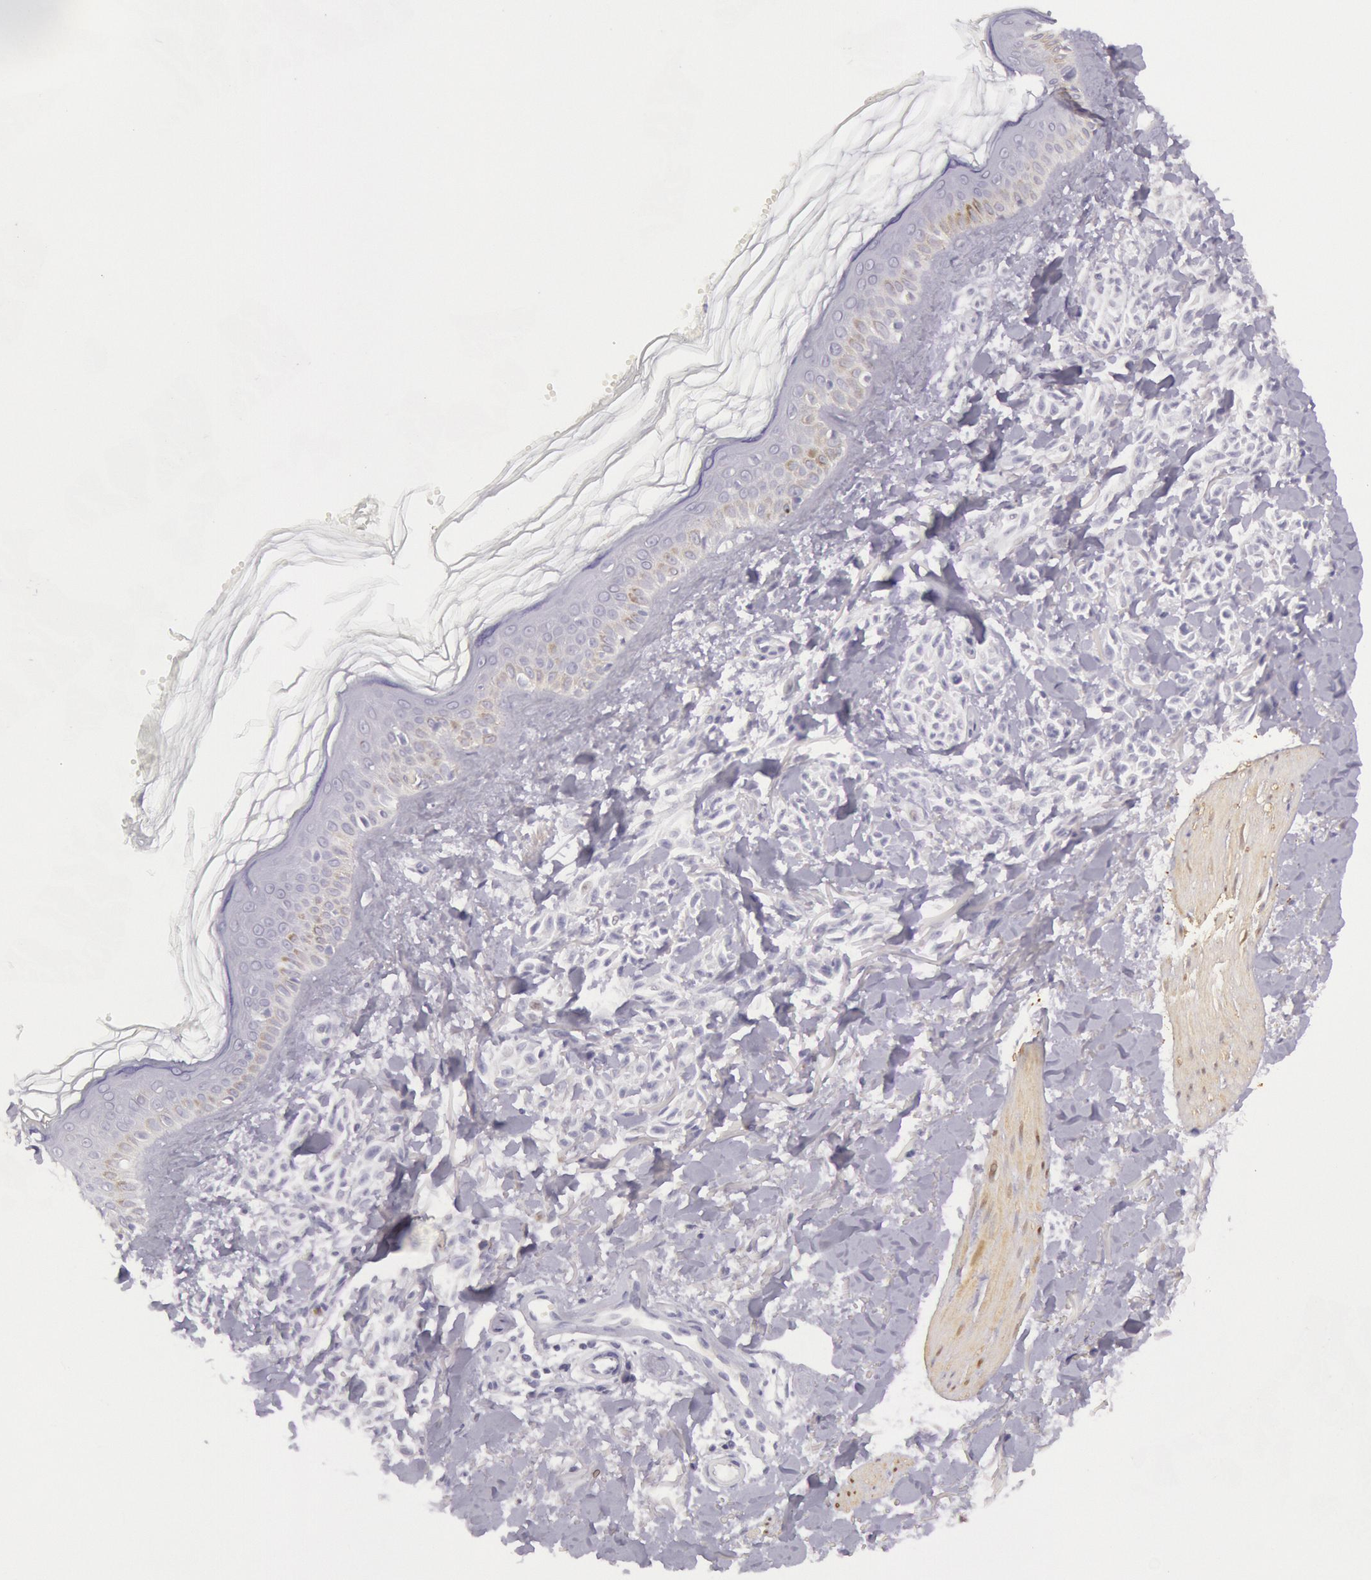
{"staining": {"intensity": "negative", "quantity": "none", "location": "none"}, "tissue": "melanoma", "cell_type": "Tumor cells", "image_type": "cancer", "snomed": [{"axis": "morphology", "description": "Malignant melanoma, NOS"}, {"axis": "topography", "description": "Skin"}], "caption": "The micrograph displays no staining of tumor cells in malignant melanoma.", "gene": "CKB", "patient": {"sex": "female", "age": 73}}